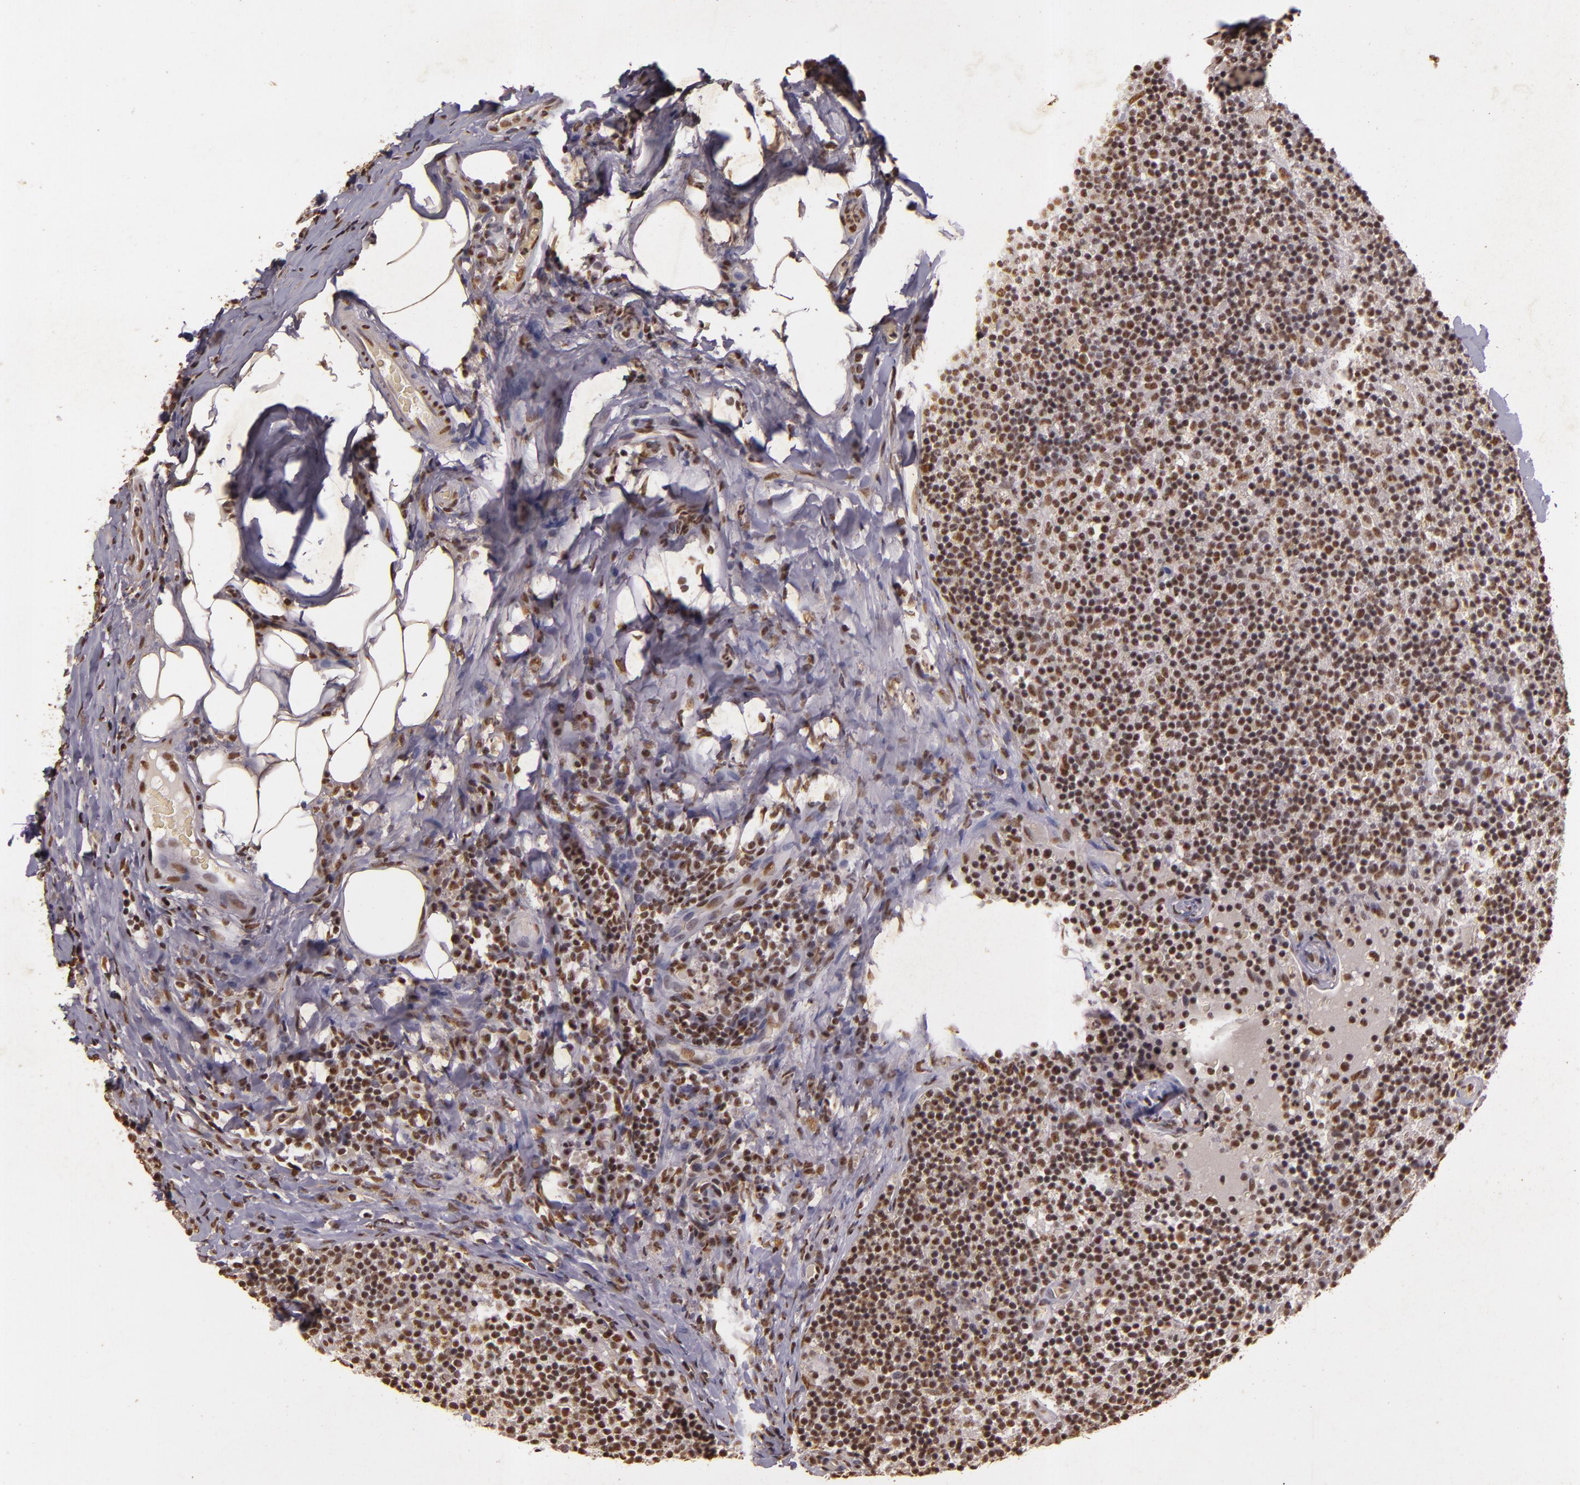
{"staining": {"intensity": "moderate", "quantity": ">75%", "location": "nuclear"}, "tissue": "lymph node", "cell_type": "Germinal center cells", "image_type": "normal", "snomed": [{"axis": "morphology", "description": "Normal tissue, NOS"}, {"axis": "morphology", "description": "Inflammation, NOS"}, {"axis": "topography", "description": "Lymph node"}], "caption": "Protein expression analysis of benign lymph node exhibits moderate nuclear positivity in approximately >75% of germinal center cells. (brown staining indicates protein expression, while blue staining denotes nuclei).", "gene": "CBX3", "patient": {"sex": "male", "age": 46}}